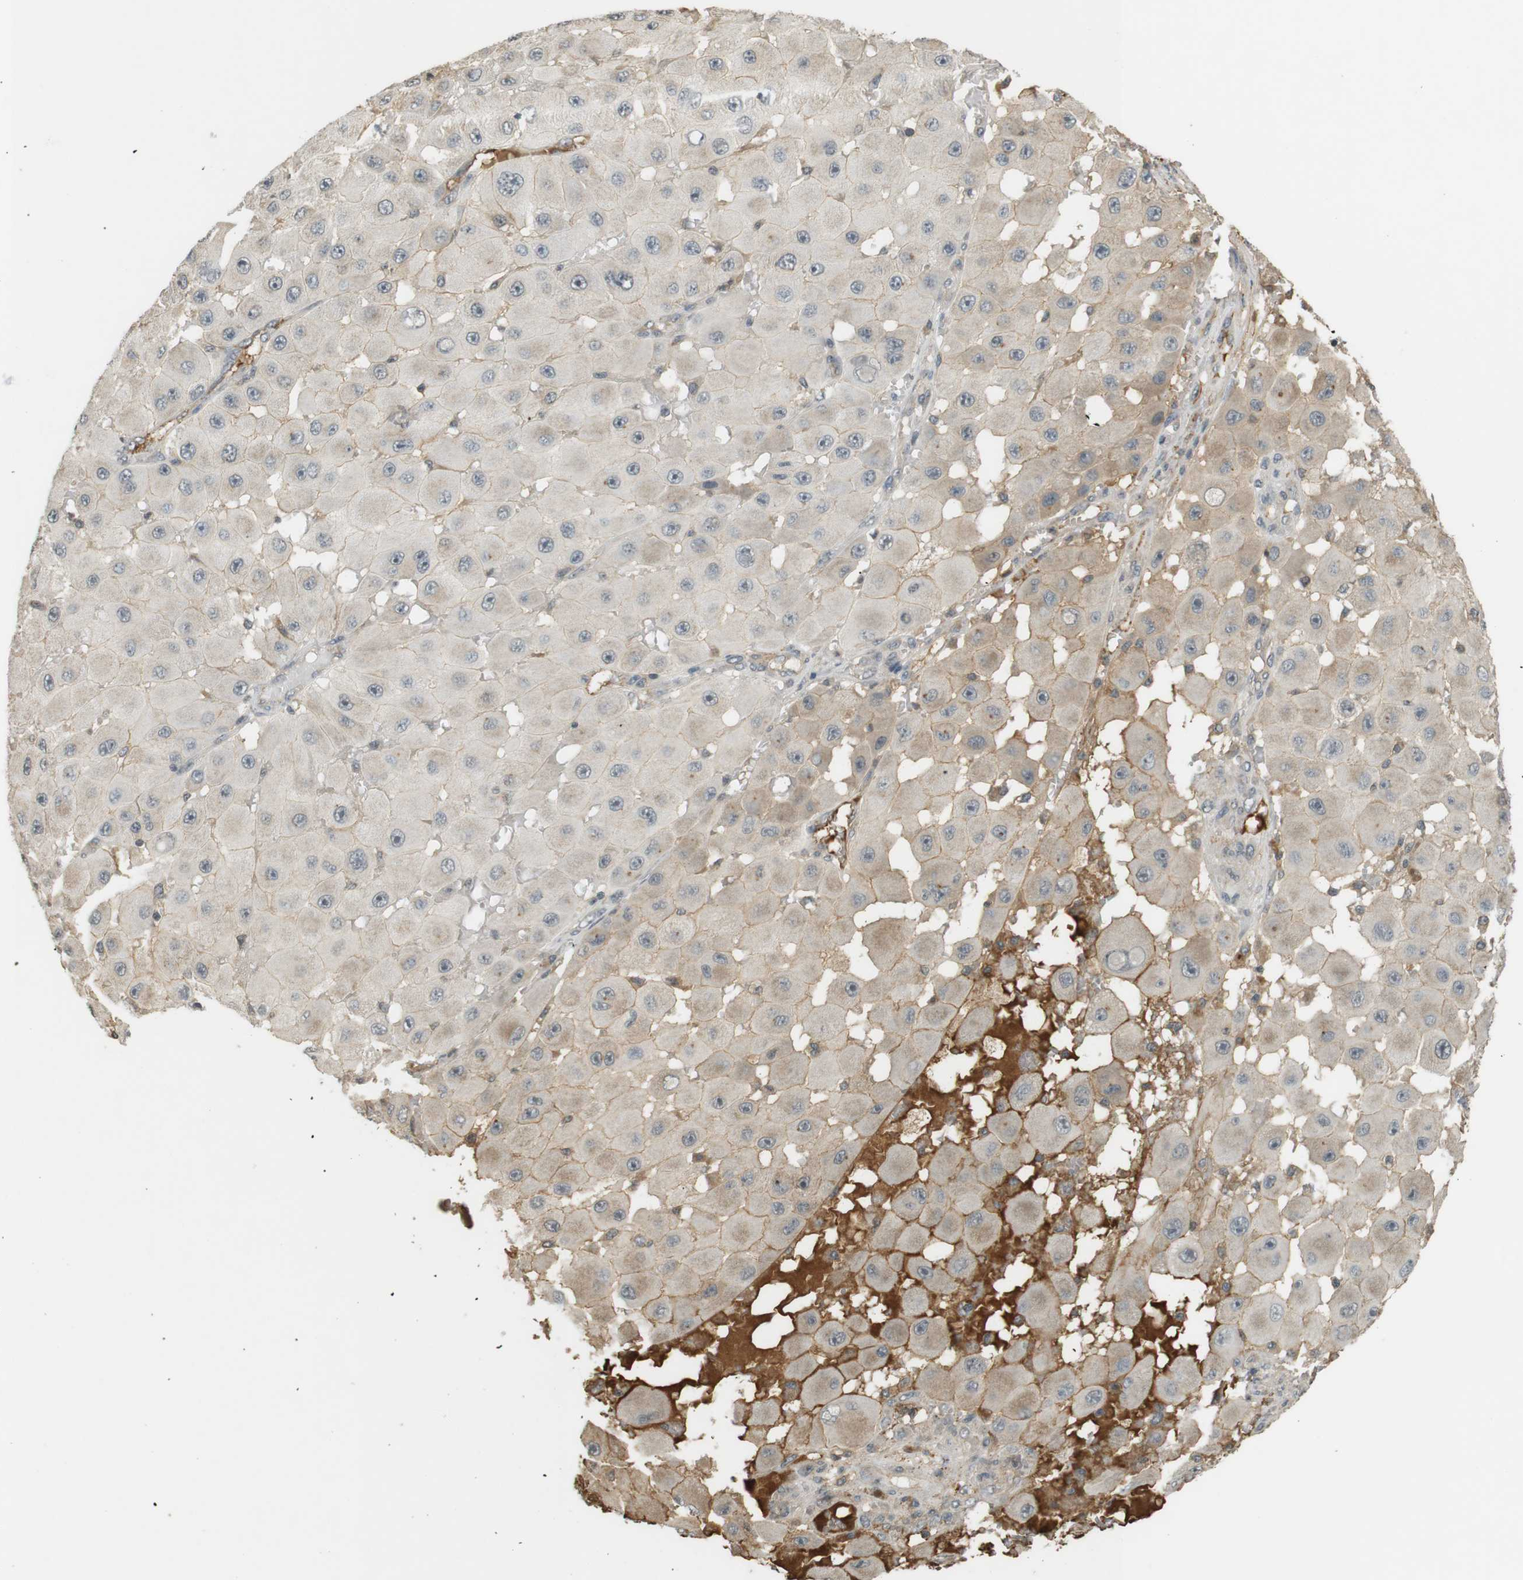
{"staining": {"intensity": "moderate", "quantity": "<25%", "location": "cytoplasmic/membranous"}, "tissue": "melanoma", "cell_type": "Tumor cells", "image_type": "cancer", "snomed": [{"axis": "morphology", "description": "Malignant melanoma, NOS"}, {"axis": "topography", "description": "Skin"}], "caption": "This is a photomicrograph of IHC staining of malignant melanoma, which shows moderate staining in the cytoplasmic/membranous of tumor cells.", "gene": "SRR", "patient": {"sex": "female", "age": 81}}